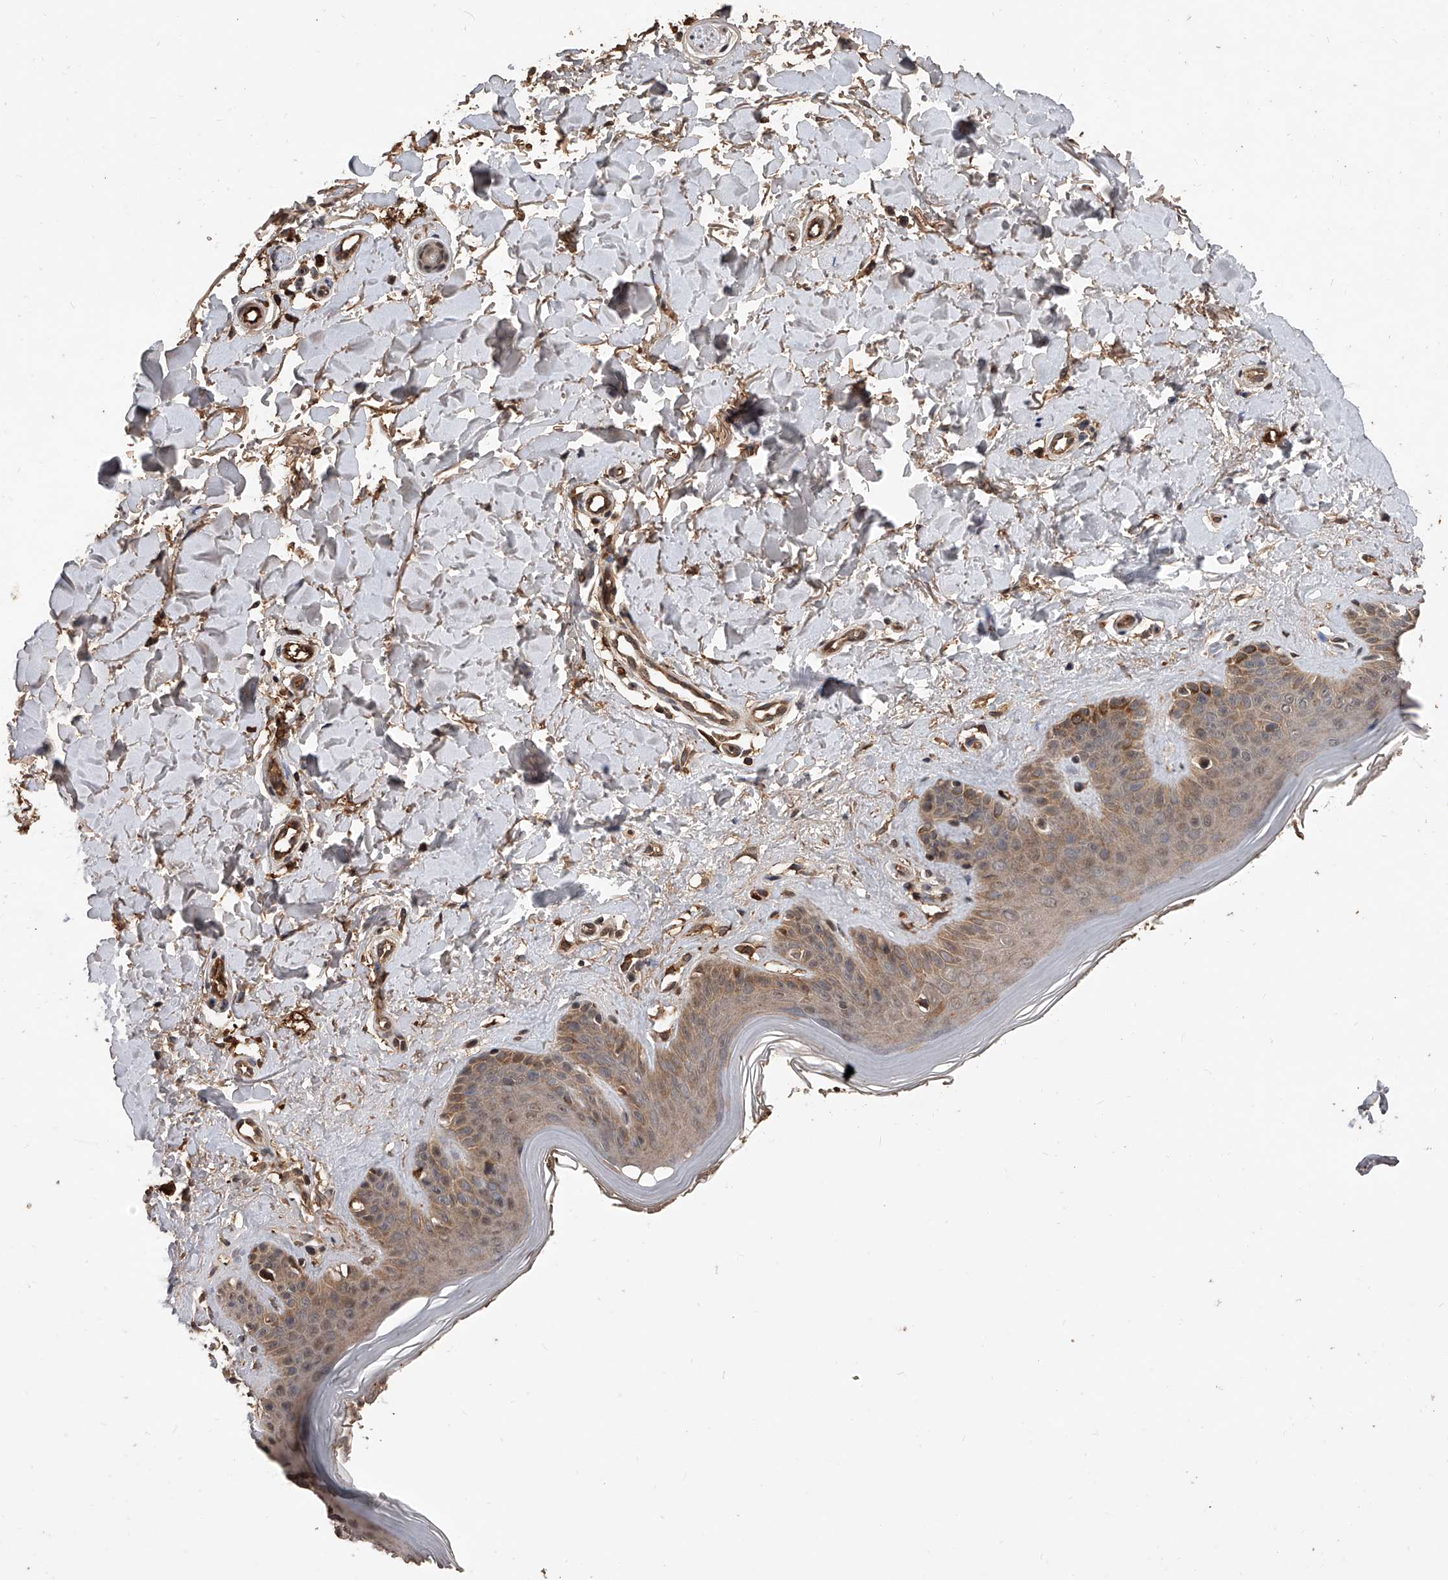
{"staining": {"intensity": "moderate", "quantity": ">75%", "location": "cytoplasmic/membranous"}, "tissue": "skin", "cell_type": "Fibroblasts", "image_type": "normal", "snomed": [{"axis": "morphology", "description": "Normal tissue, NOS"}, {"axis": "topography", "description": "Skin"}], "caption": "Fibroblasts reveal moderate cytoplasmic/membranous staining in approximately >75% of cells in normal skin.", "gene": "CFAP410", "patient": {"sex": "female", "age": 64}}